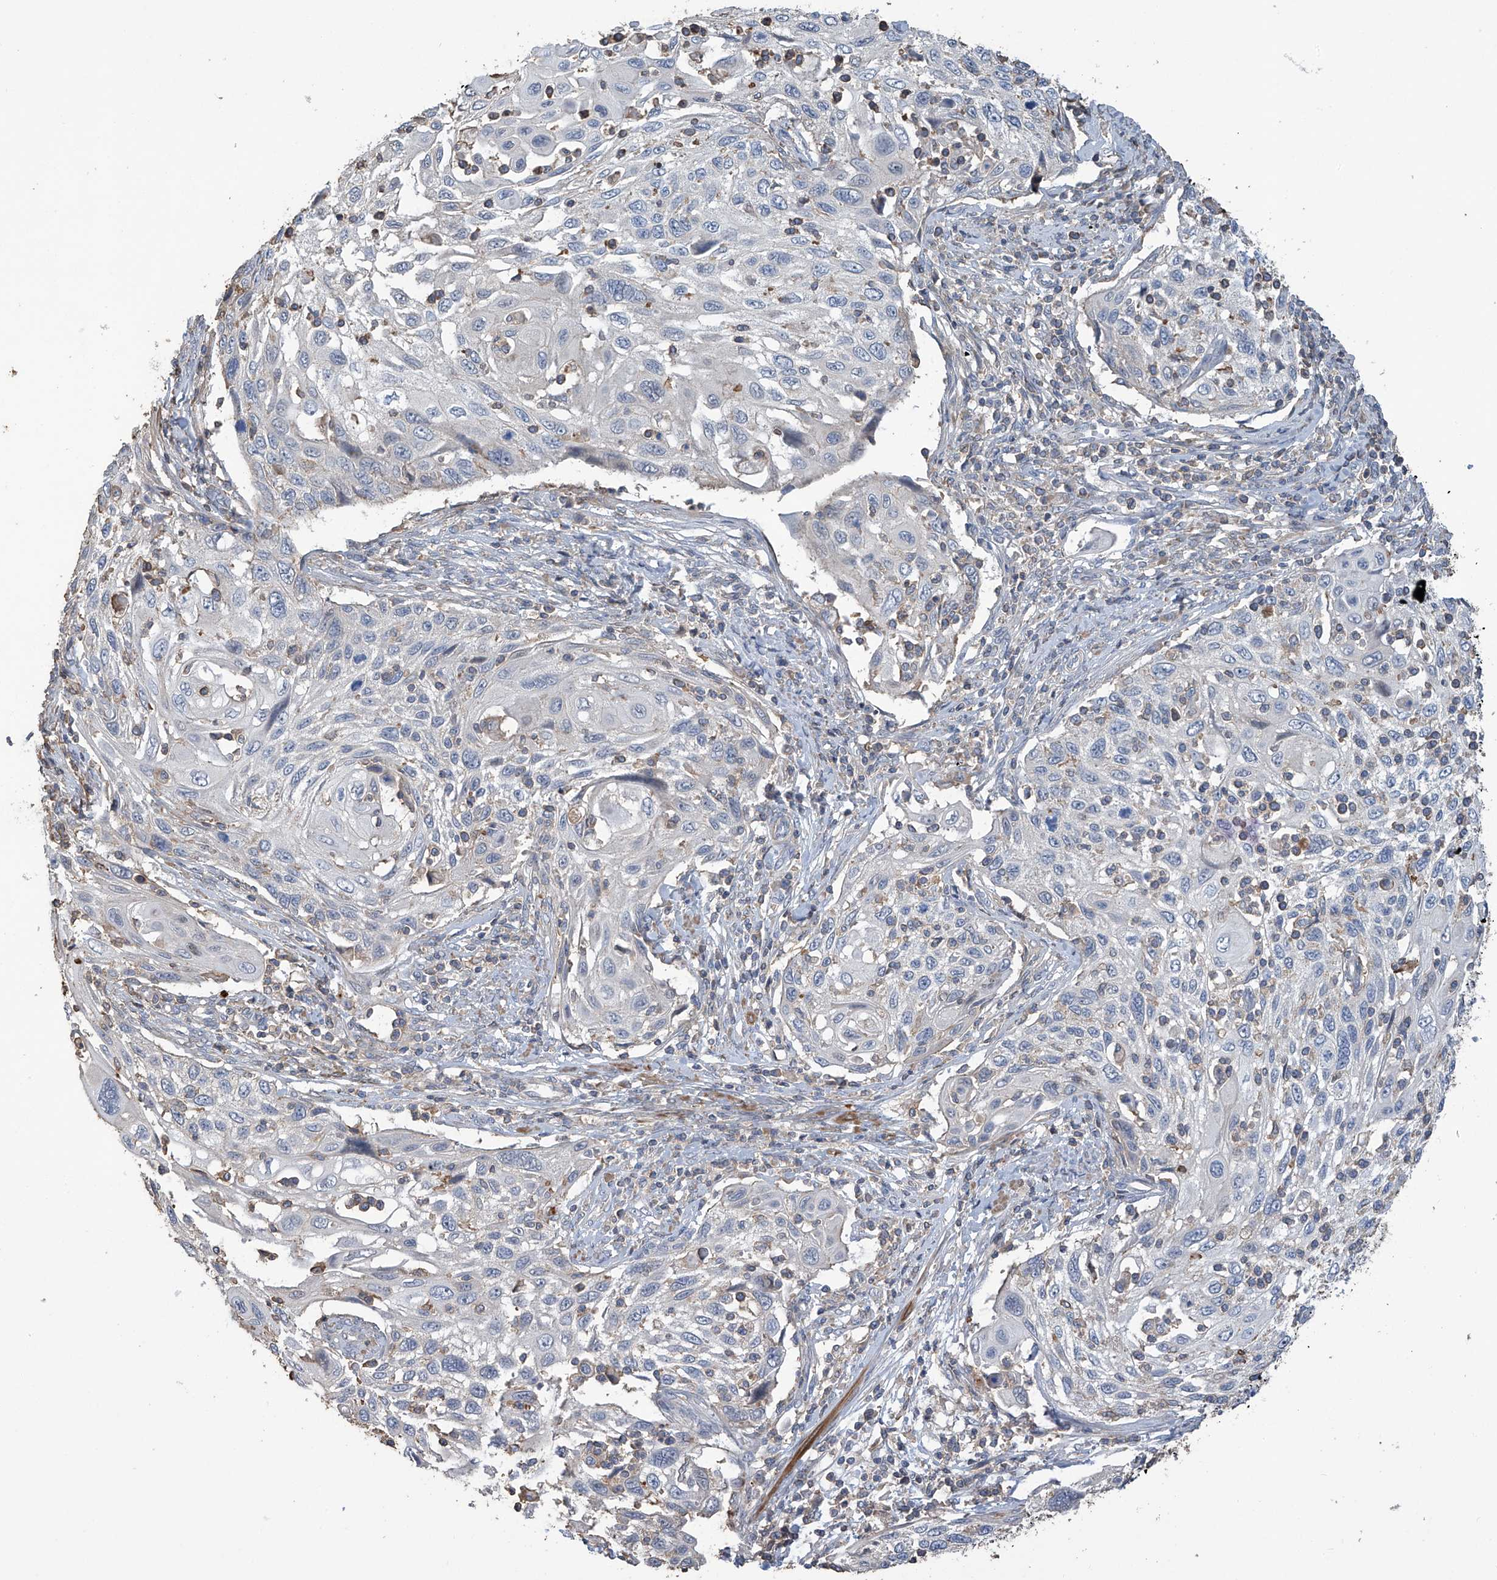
{"staining": {"intensity": "negative", "quantity": "none", "location": "none"}, "tissue": "cervical cancer", "cell_type": "Tumor cells", "image_type": "cancer", "snomed": [{"axis": "morphology", "description": "Squamous cell carcinoma, NOS"}, {"axis": "topography", "description": "Cervix"}], "caption": "IHC micrograph of neoplastic tissue: human cervical cancer stained with DAB (3,3'-diaminobenzidine) displays no significant protein expression in tumor cells.", "gene": "SLFN14", "patient": {"sex": "female", "age": 70}}